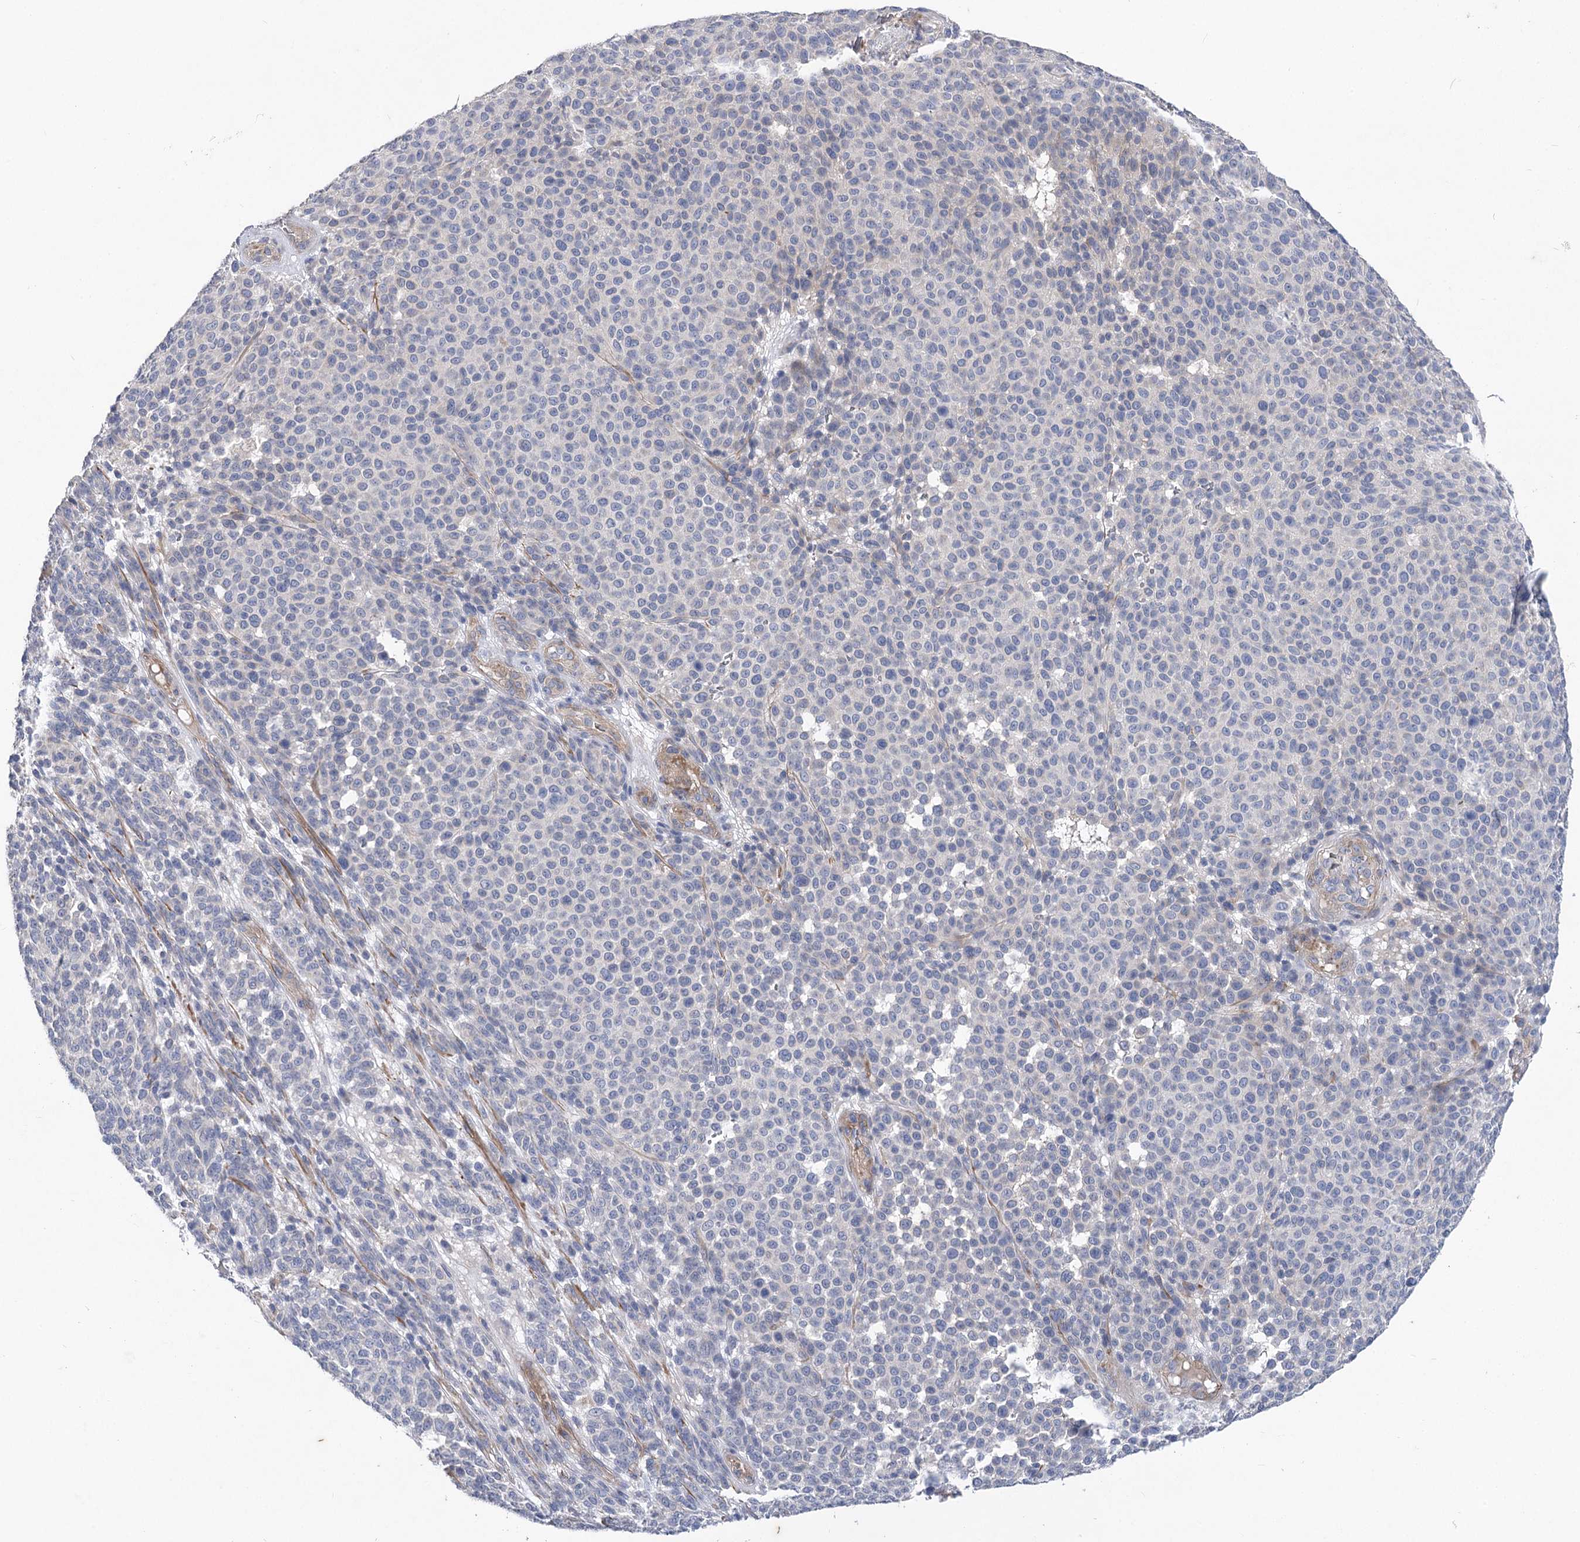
{"staining": {"intensity": "negative", "quantity": "none", "location": "none"}, "tissue": "melanoma", "cell_type": "Tumor cells", "image_type": "cancer", "snomed": [{"axis": "morphology", "description": "Malignant melanoma, NOS"}, {"axis": "topography", "description": "Skin"}], "caption": "Tumor cells are negative for protein expression in human melanoma.", "gene": "RDH16", "patient": {"sex": "male", "age": 49}}